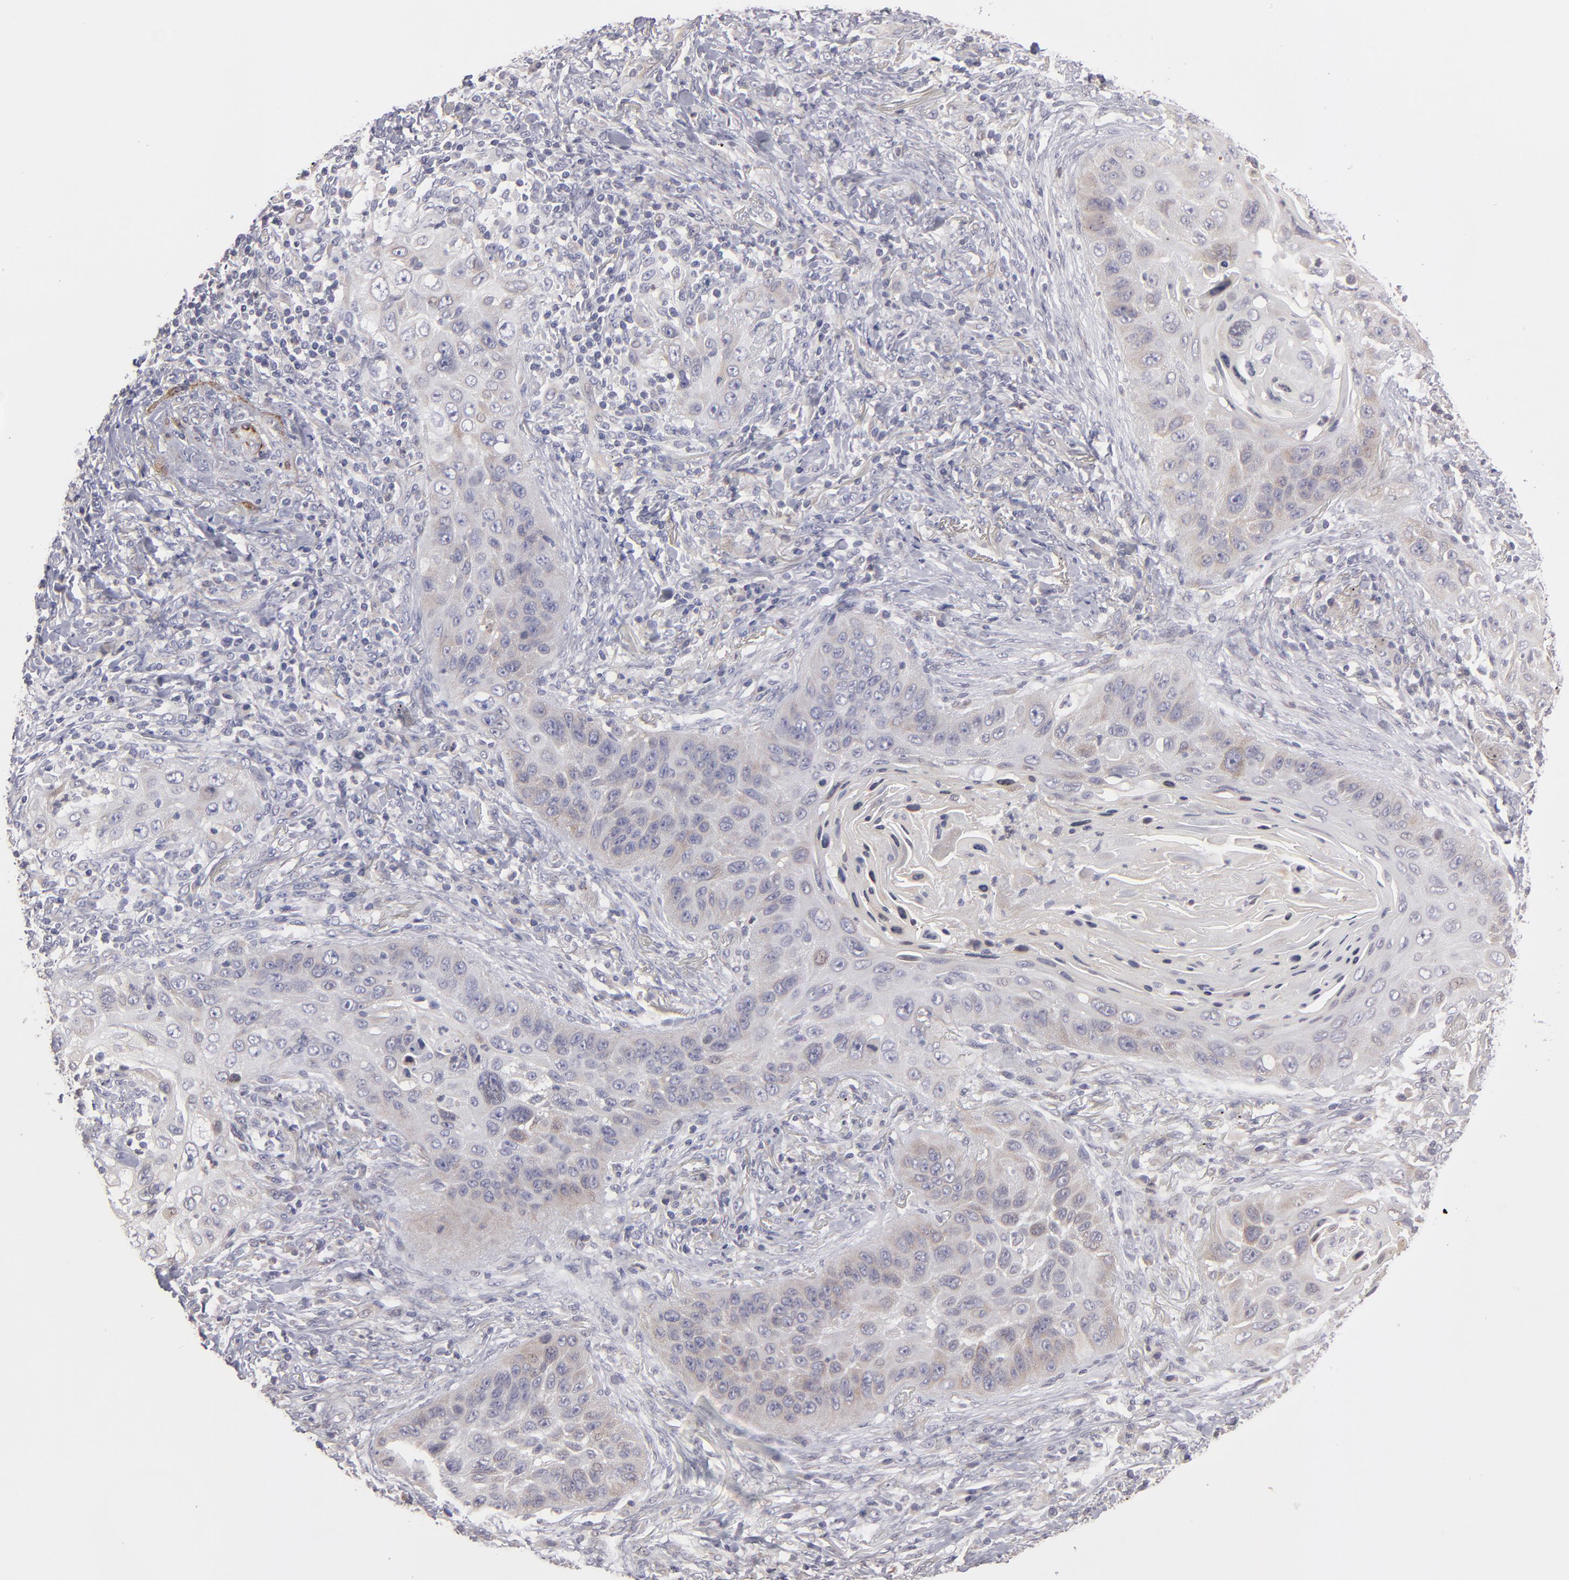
{"staining": {"intensity": "weak", "quantity": ">75%", "location": "cytoplasmic/membranous"}, "tissue": "lung cancer", "cell_type": "Tumor cells", "image_type": "cancer", "snomed": [{"axis": "morphology", "description": "Squamous cell carcinoma, NOS"}, {"axis": "topography", "description": "Lung"}], "caption": "A micrograph of squamous cell carcinoma (lung) stained for a protein reveals weak cytoplasmic/membranous brown staining in tumor cells.", "gene": "SLMAP", "patient": {"sex": "female", "age": 67}}